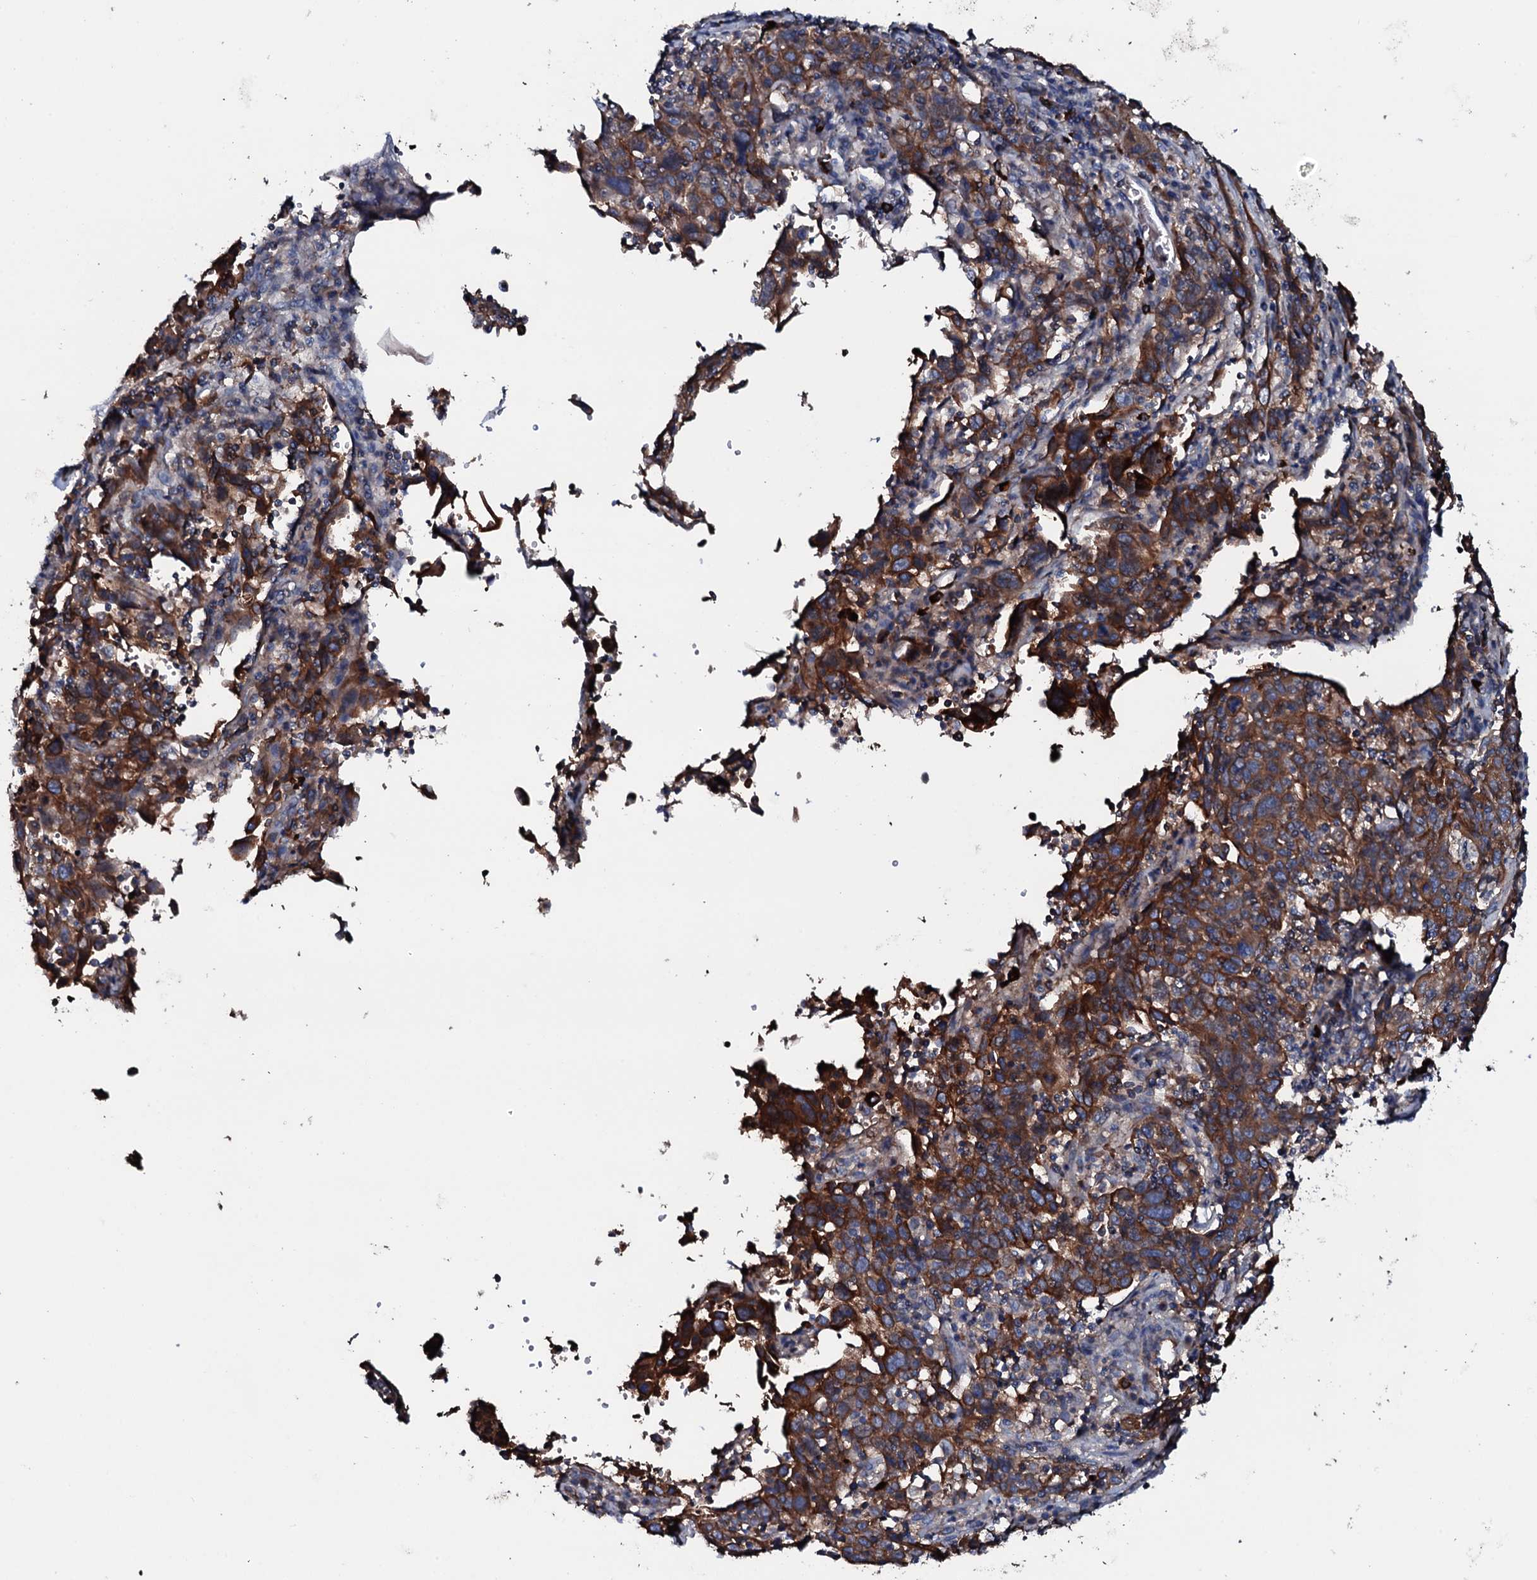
{"staining": {"intensity": "strong", "quantity": ">75%", "location": "cytoplasmic/membranous"}, "tissue": "cervical cancer", "cell_type": "Tumor cells", "image_type": "cancer", "snomed": [{"axis": "morphology", "description": "Squamous cell carcinoma, NOS"}, {"axis": "topography", "description": "Cervix"}], "caption": "Protein staining displays strong cytoplasmic/membranous positivity in about >75% of tumor cells in squamous cell carcinoma (cervical).", "gene": "NEK1", "patient": {"sex": "female", "age": 46}}